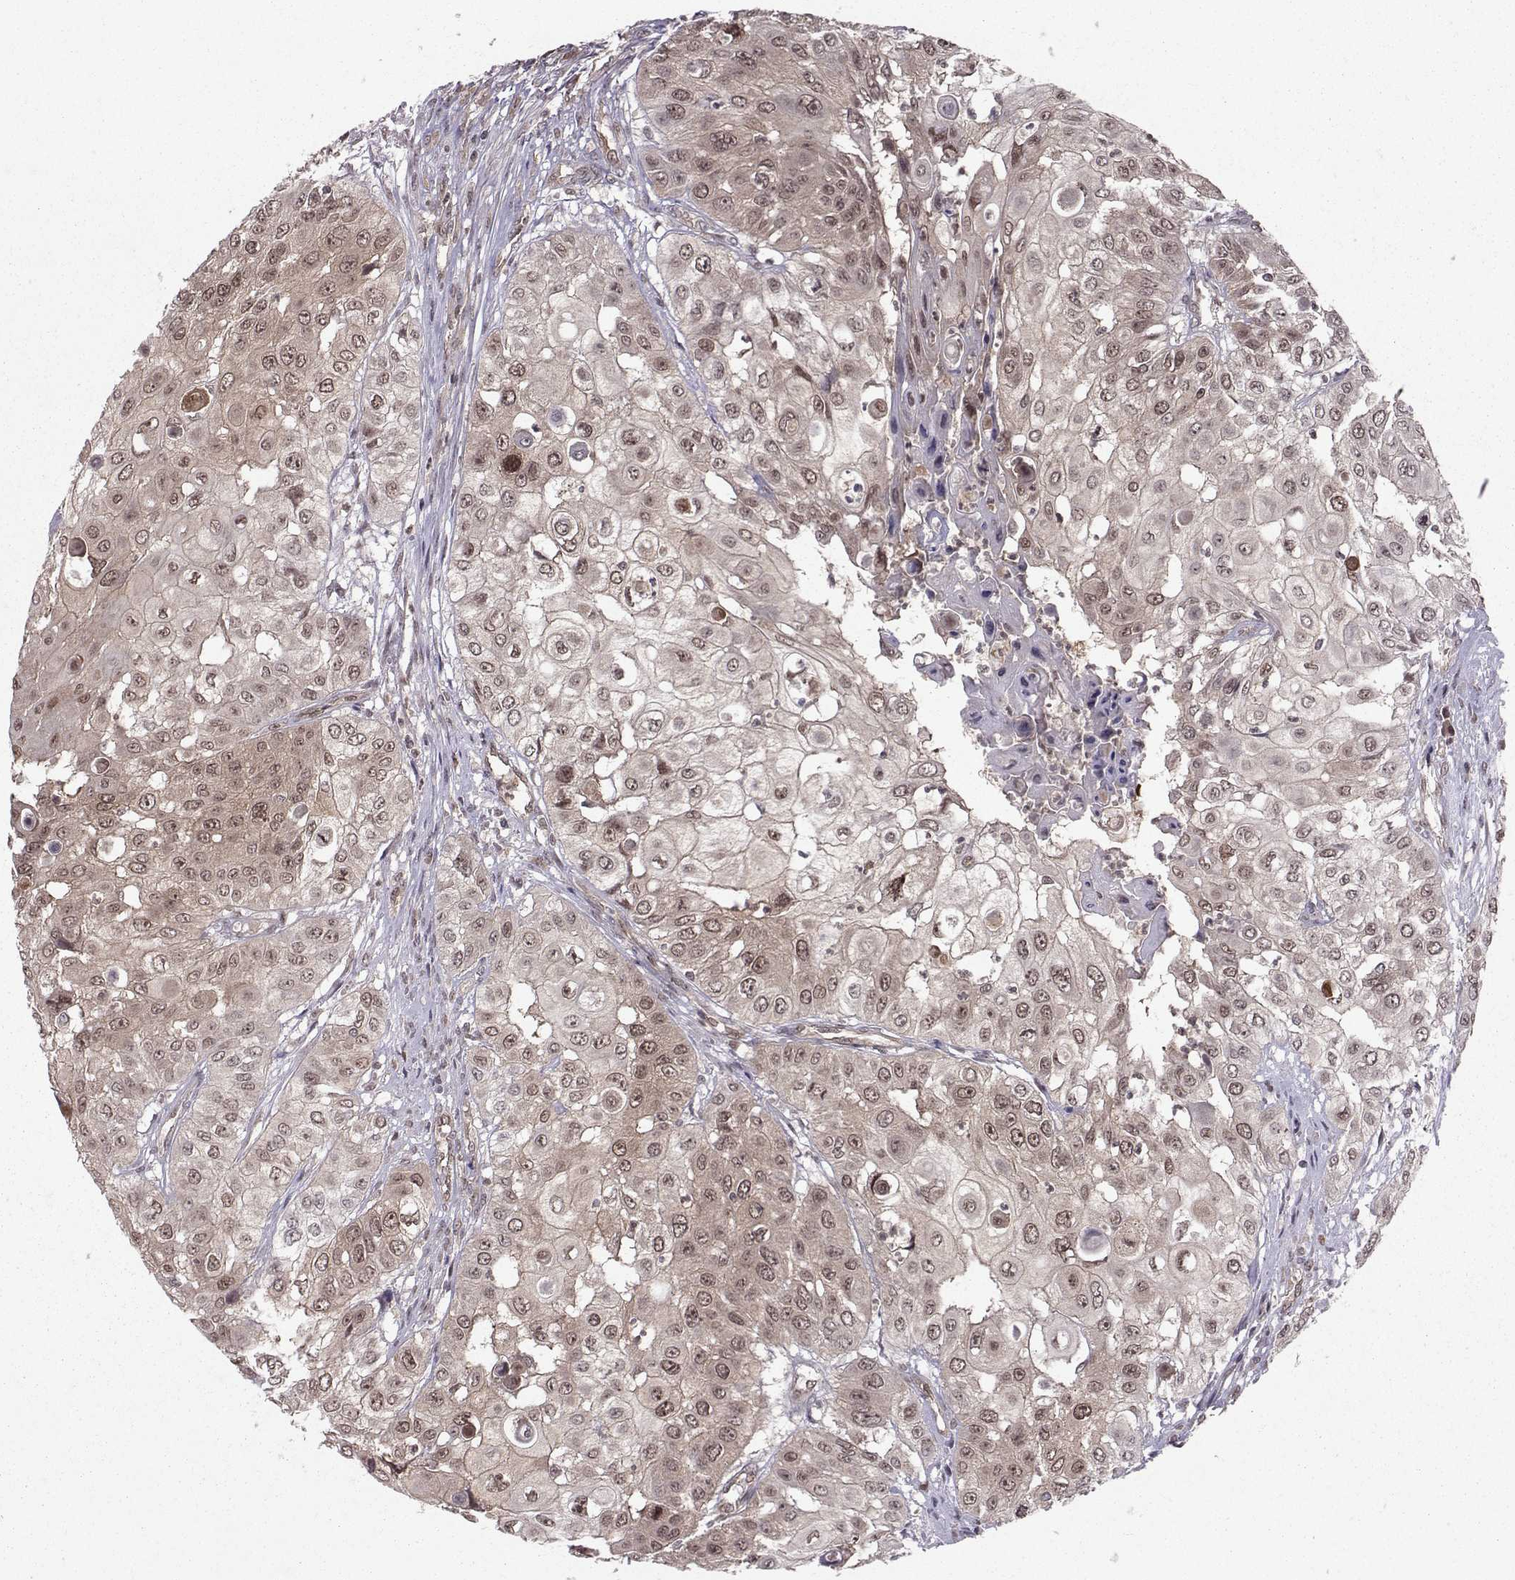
{"staining": {"intensity": "weak", "quantity": "<25%", "location": "cytoplasmic/membranous,nuclear"}, "tissue": "urothelial cancer", "cell_type": "Tumor cells", "image_type": "cancer", "snomed": [{"axis": "morphology", "description": "Urothelial carcinoma, High grade"}, {"axis": "topography", "description": "Urinary bladder"}], "caption": "Immunohistochemistry (IHC) image of neoplastic tissue: urothelial cancer stained with DAB (3,3'-diaminobenzidine) demonstrates no significant protein positivity in tumor cells.", "gene": "PPP2R2A", "patient": {"sex": "female", "age": 79}}